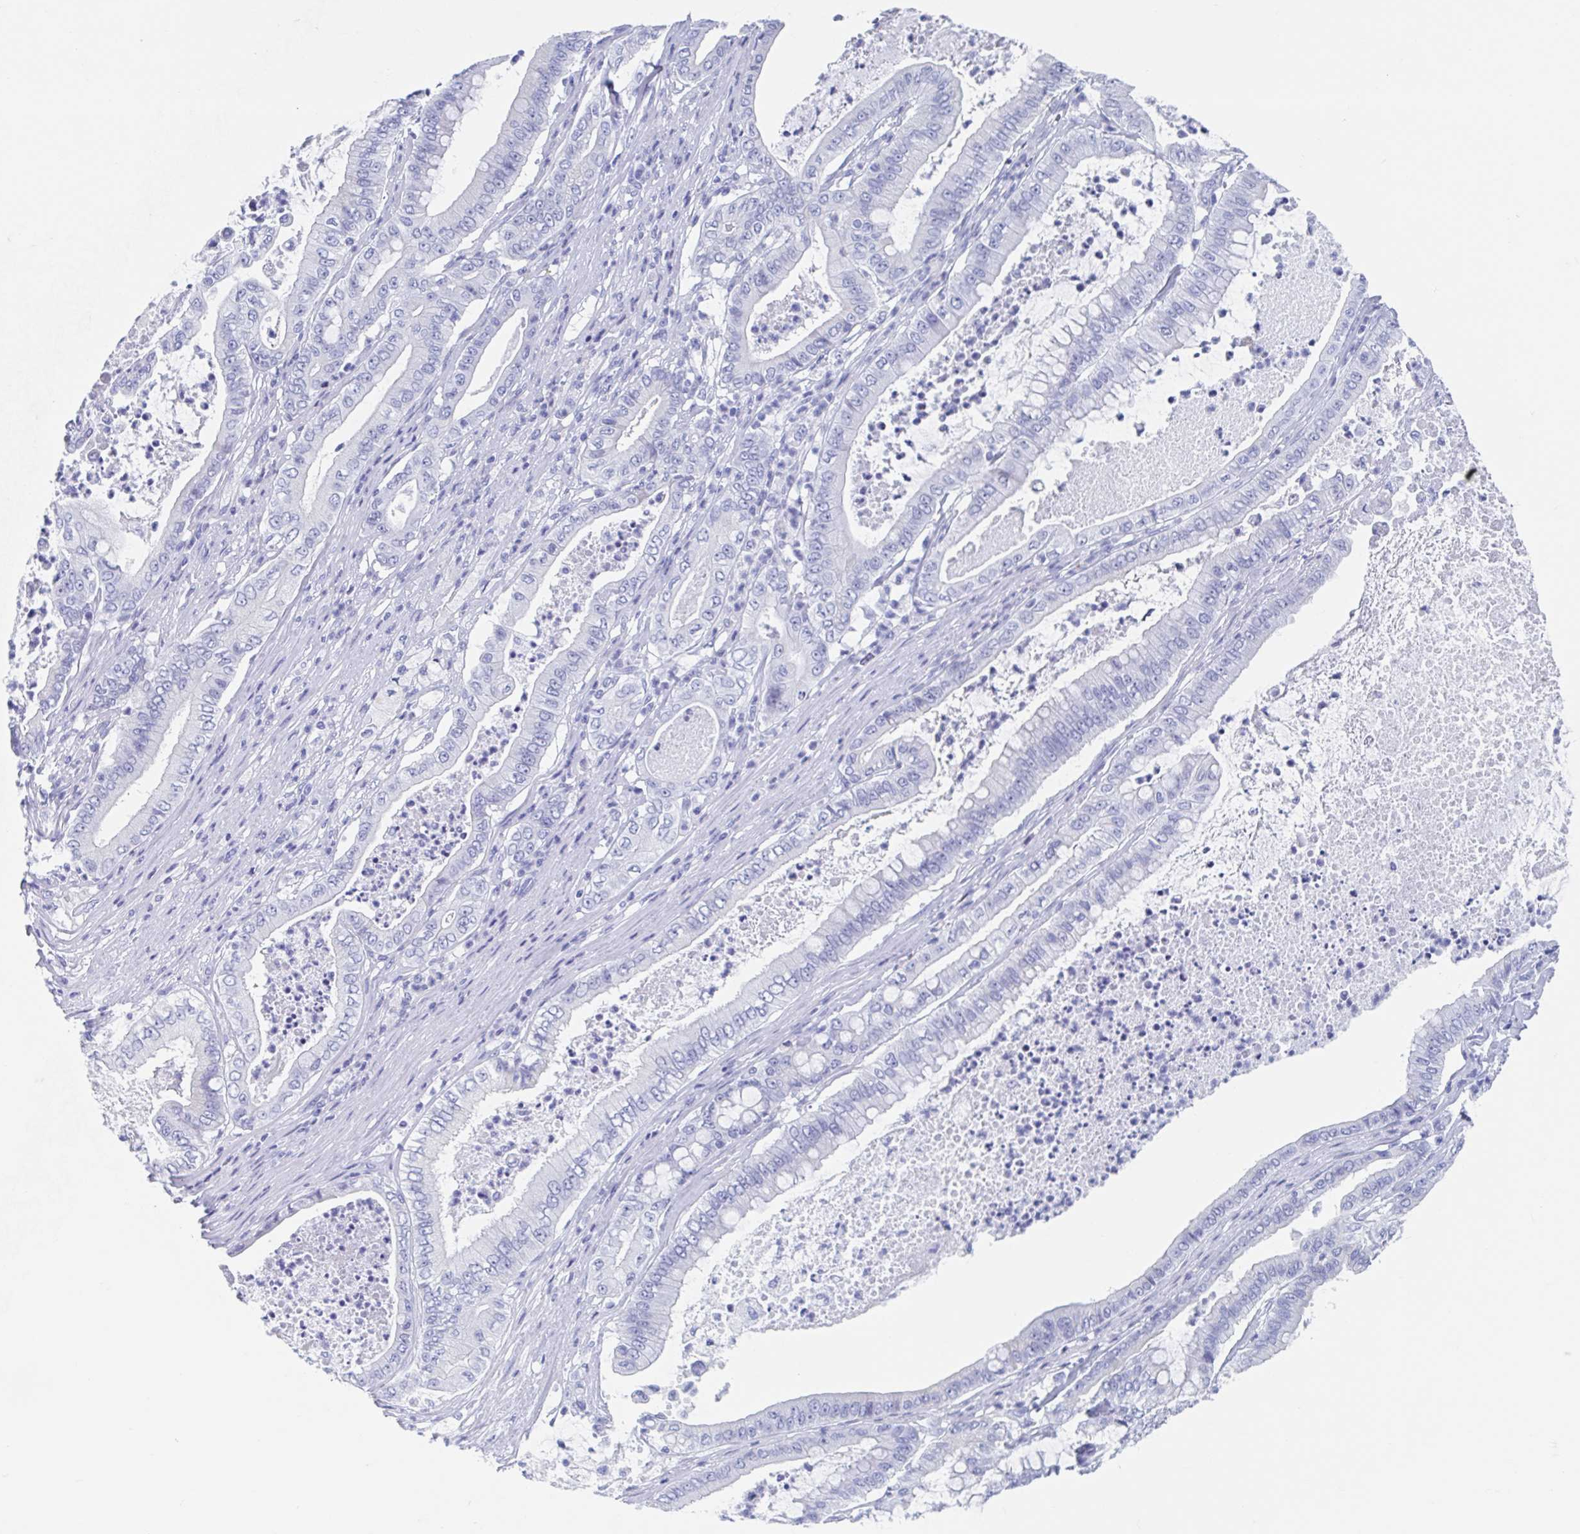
{"staining": {"intensity": "negative", "quantity": "none", "location": "none"}, "tissue": "pancreatic cancer", "cell_type": "Tumor cells", "image_type": "cancer", "snomed": [{"axis": "morphology", "description": "Adenocarcinoma, NOS"}, {"axis": "topography", "description": "Pancreas"}], "caption": "This is a photomicrograph of IHC staining of pancreatic adenocarcinoma, which shows no positivity in tumor cells.", "gene": "C10orf53", "patient": {"sex": "male", "age": 71}}